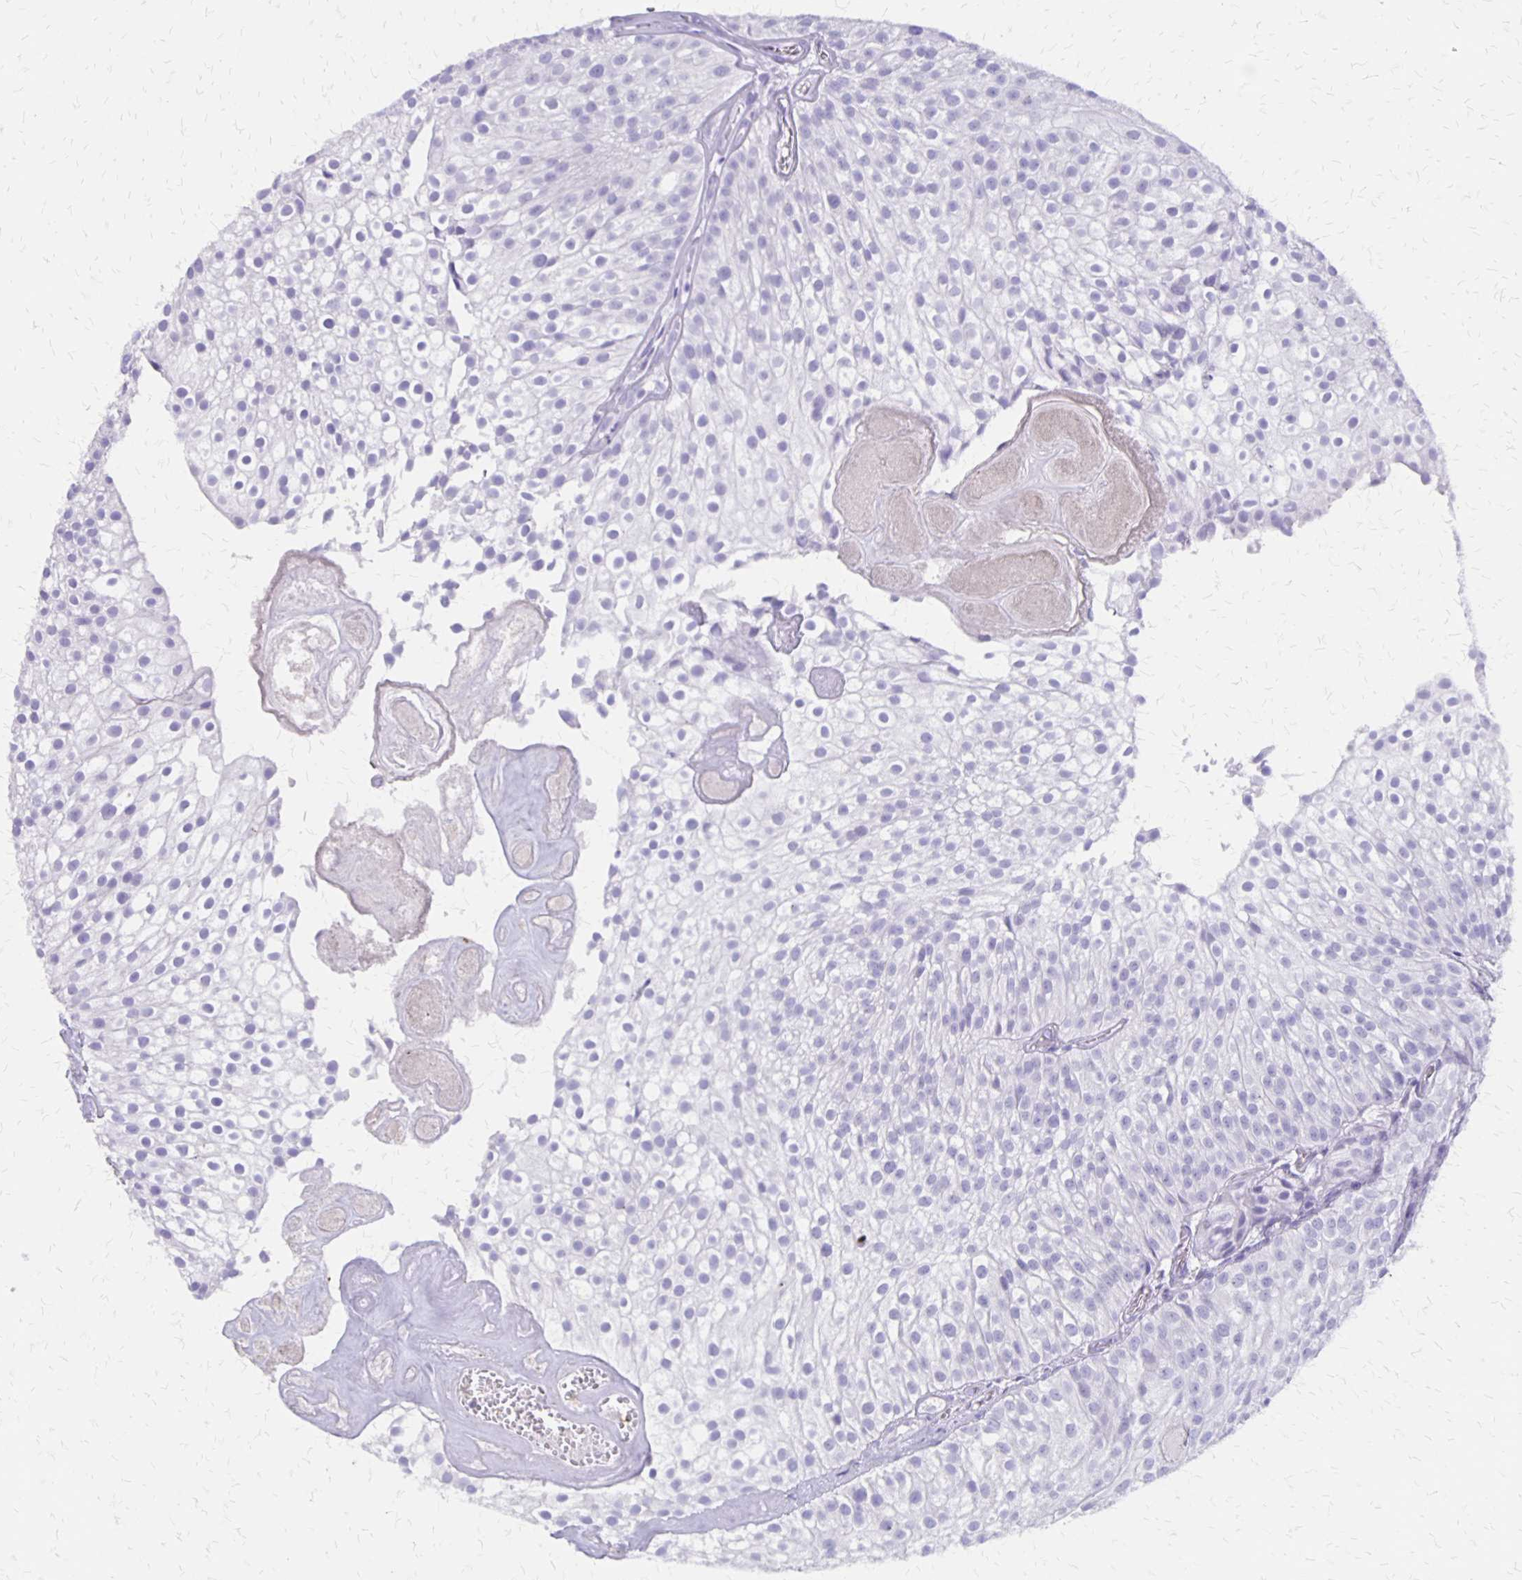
{"staining": {"intensity": "negative", "quantity": "none", "location": "none"}, "tissue": "urothelial cancer", "cell_type": "Tumor cells", "image_type": "cancer", "snomed": [{"axis": "morphology", "description": "Urothelial carcinoma, Low grade"}, {"axis": "topography", "description": "Urinary bladder"}], "caption": "IHC image of neoplastic tissue: human urothelial cancer stained with DAB exhibits no significant protein positivity in tumor cells.", "gene": "SEPTIN5", "patient": {"sex": "male", "age": 70}}